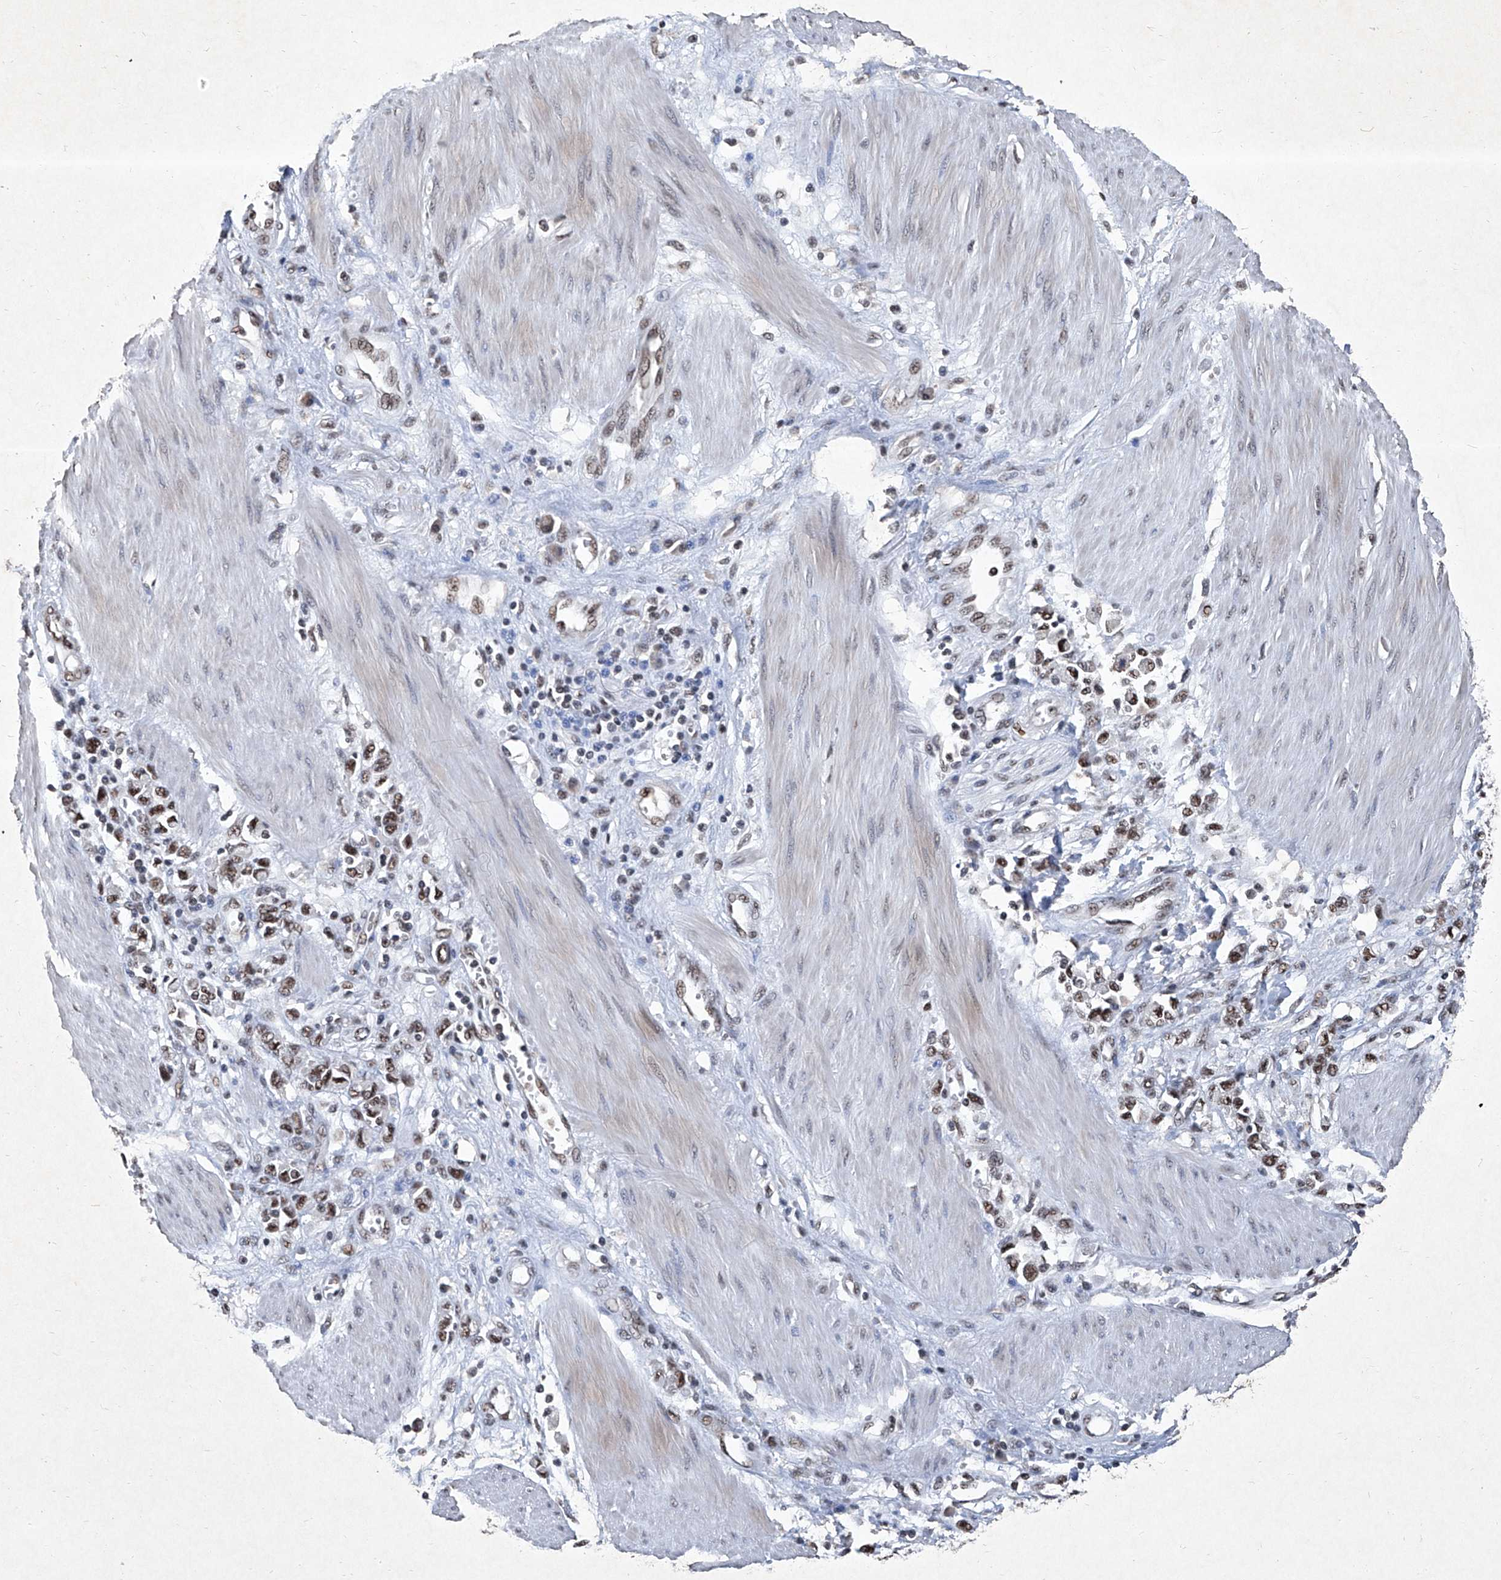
{"staining": {"intensity": "moderate", "quantity": ">75%", "location": "nuclear"}, "tissue": "stomach cancer", "cell_type": "Tumor cells", "image_type": "cancer", "snomed": [{"axis": "morphology", "description": "Adenocarcinoma, NOS"}, {"axis": "topography", "description": "Stomach"}], "caption": "Protein analysis of stomach cancer (adenocarcinoma) tissue demonstrates moderate nuclear staining in approximately >75% of tumor cells. (Brightfield microscopy of DAB IHC at high magnification).", "gene": "DDX39B", "patient": {"sex": "female", "age": 76}}